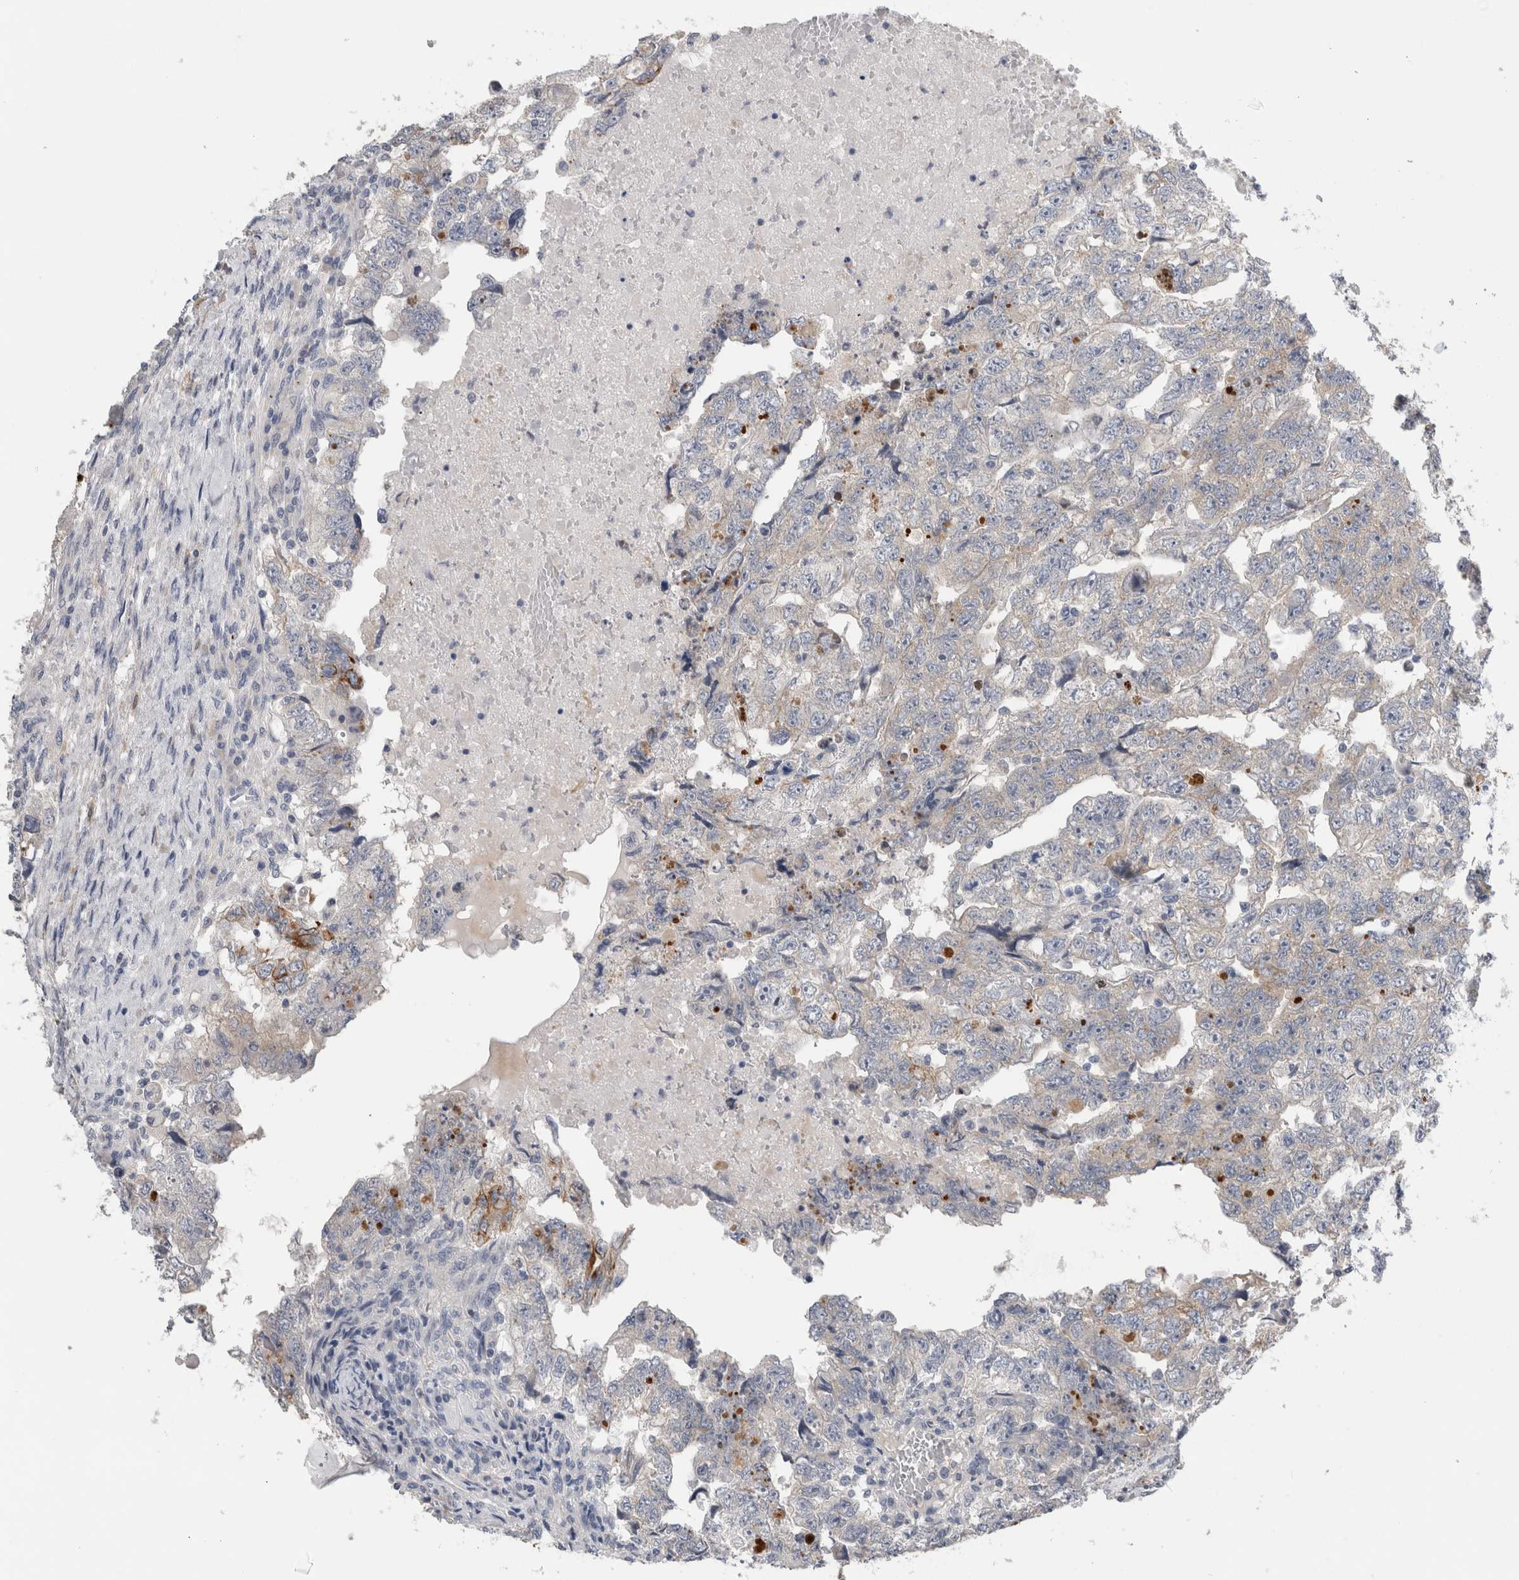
{"staining": {"intensity": "weak", "quantity": "<25%", "location": "cytoplasmic/membranous"}, "tissue": "testis cancer", "cell_type": "Tumor cells", "image_type": "cancer", "snomed": [{"axis": "morphology", "description": "Carcinoma, Embryonal, NOS"}, {"axis": "topography", "description": "Testis"}], "caption": "Immunohistochemistry (IHC) histopathology image of embryonal carcinoma (testis) stained for a protein (brown), which demonstrates no positivity in tumor cells.", "gene": "SLC20A2", "patient": {"sex": "male", "age": 36}}